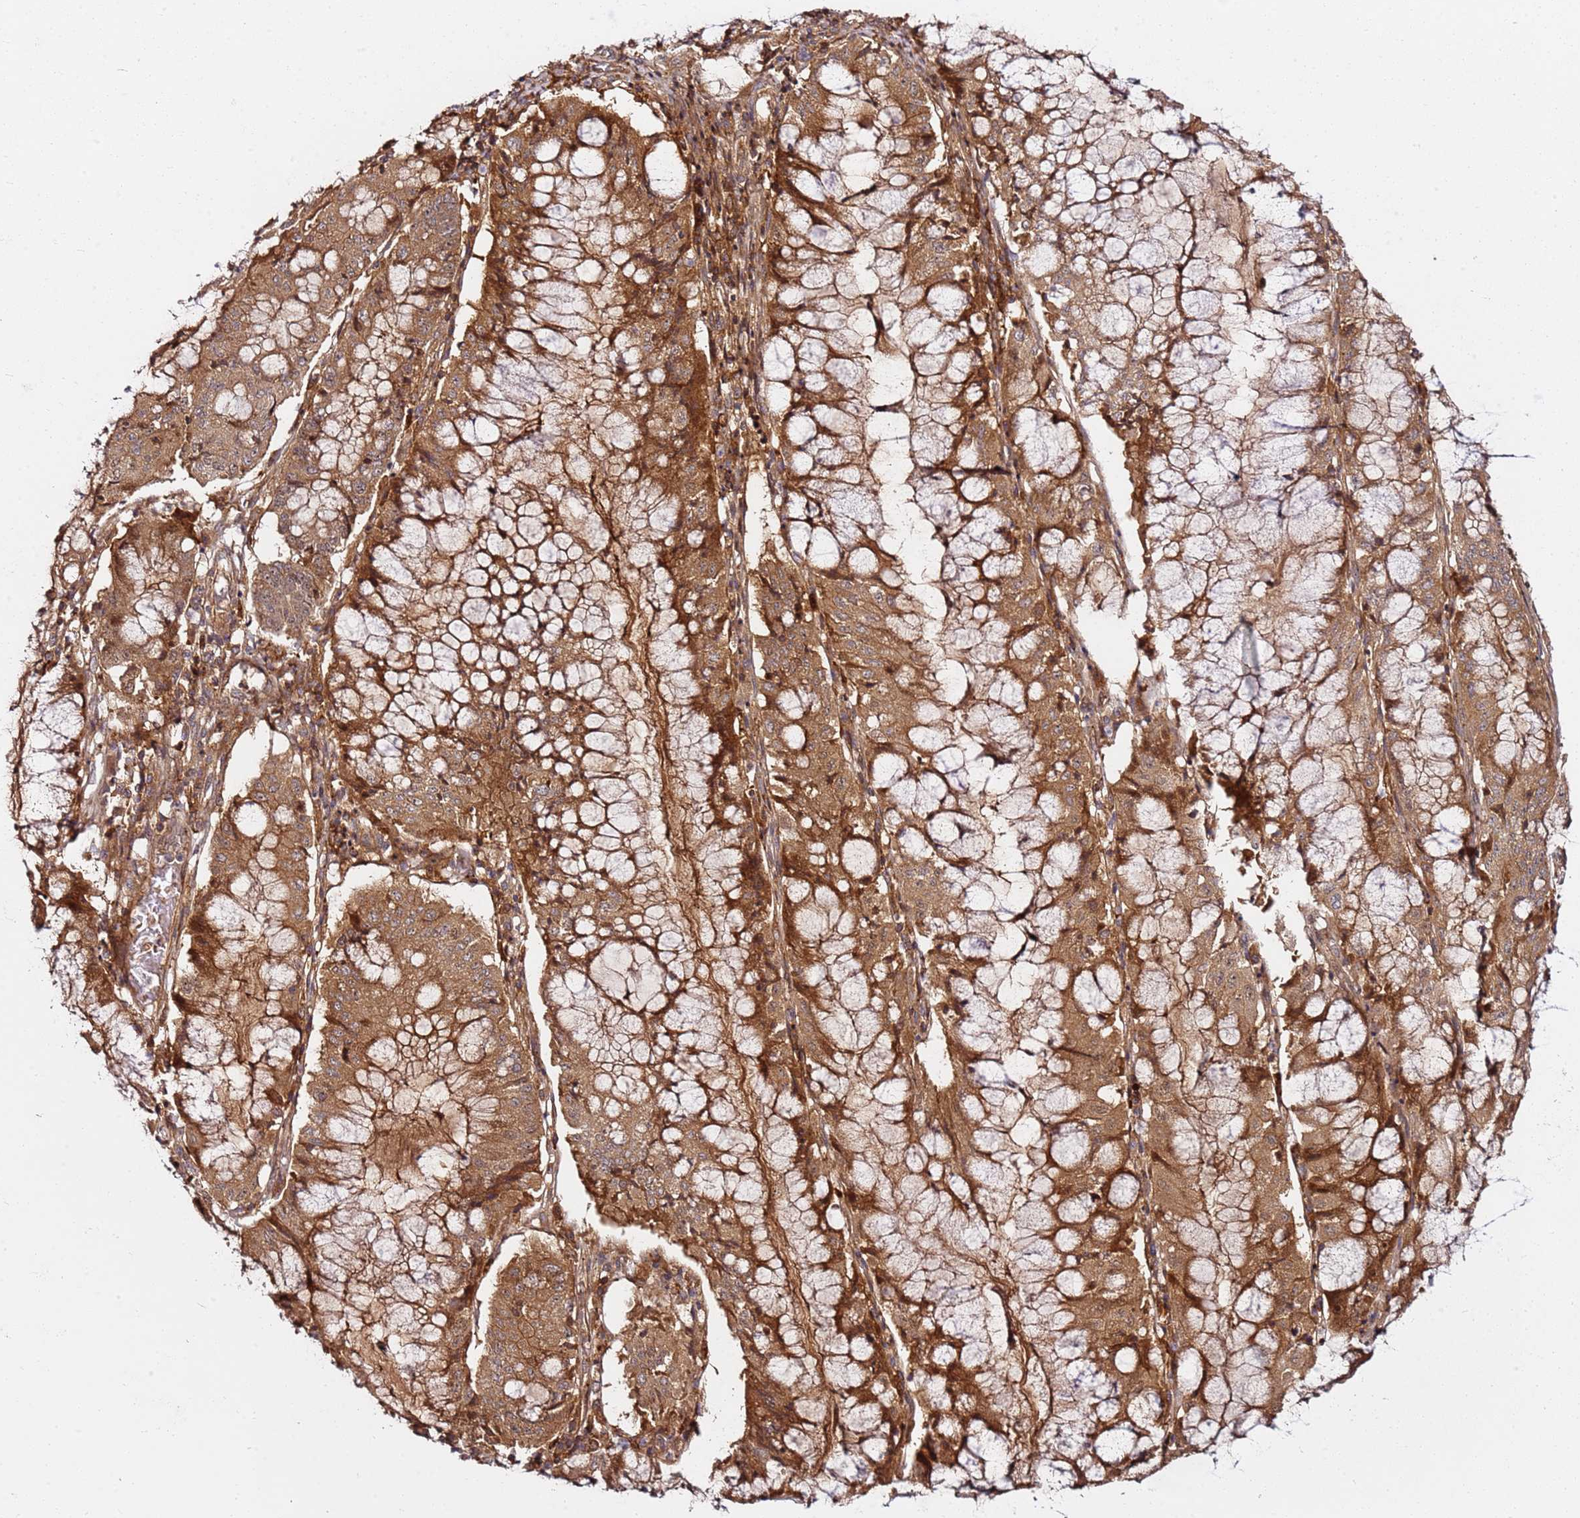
{"staining": {"intensity": "moderate", "quantity": ">75%", "location": "cytoplasmic/membranous"}, "tissue": "pancreatic cancer", "cell_type": "Tumor cells", "image_type": "cancer", "snomed": [{"axis": "morphology", "description": "Adenocarcinoma, NOS"}, {"axis": "topography", "description": "Pancreas"}], "caption": "This histopathology image exhibits pancreatic adenocarcinoma stained with IHC to label a protein in brown. The cytoplasmic/membranous of tumor cells show moderate positivity for the protein. Nuclei are counter-stained blue.", "gene": "PRMT7", "patient": {"sex": "female", "age": 50}}